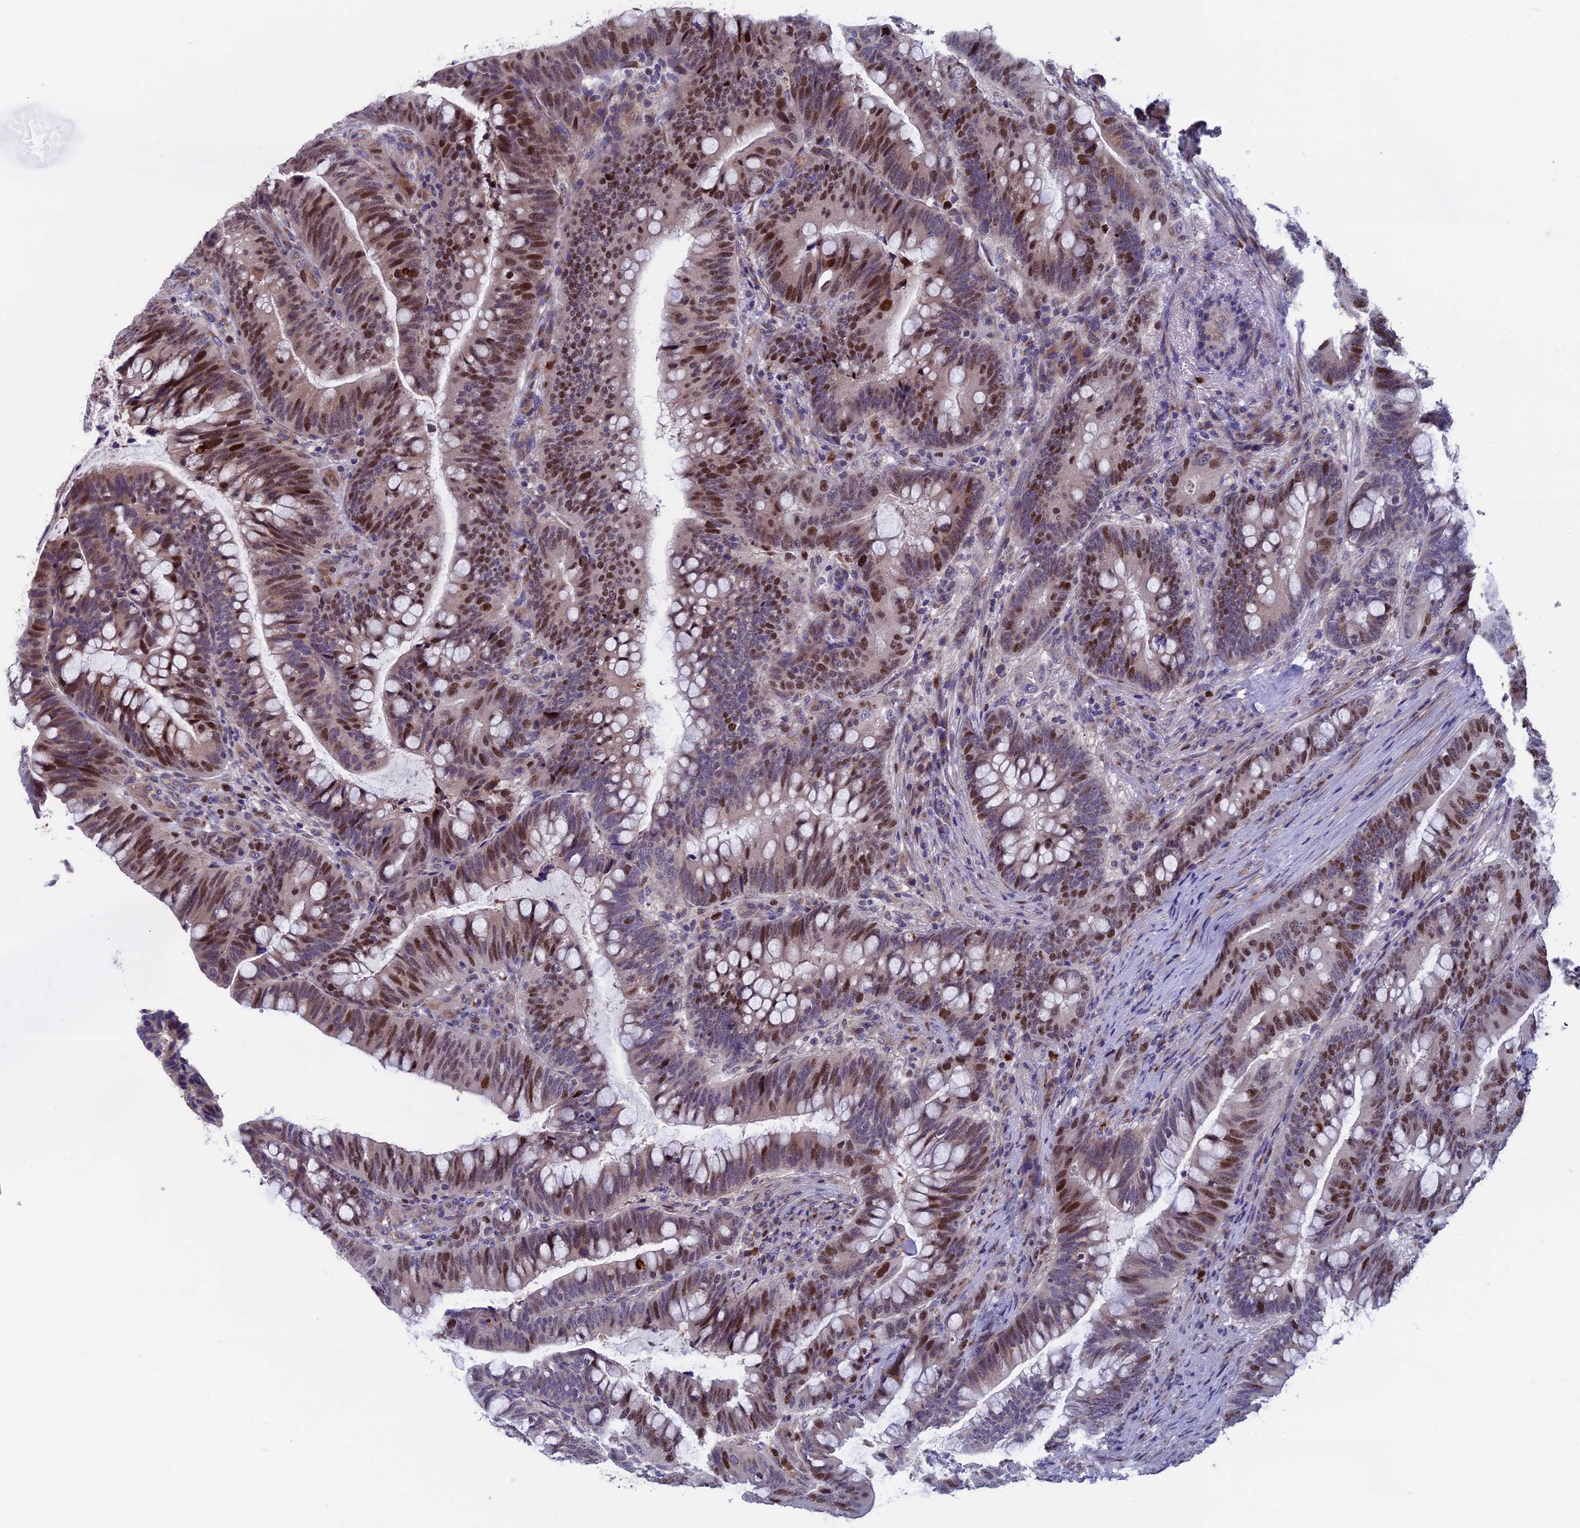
{"staining": {"intensity": "strong", "quantity": "25%-75%", "location": "nuclear"}, "tissue": "colorectal cancer", "cell_type": "Tumor cells", "image_type": "cancer", "snomed": [{"axis": "morphology", "description": "Adenocarcinoma, NOS"}, {"axis": "topography", "description": "Colon"}], "caption": "Adenocarcinoma (colorectal) was stained to show a protein in brown. There is high levels of strong nuclear expression in approximately 25%-75% of tumor cells.", "gene": "LIG1", "patient": {"sex": "female", "age": 66}}